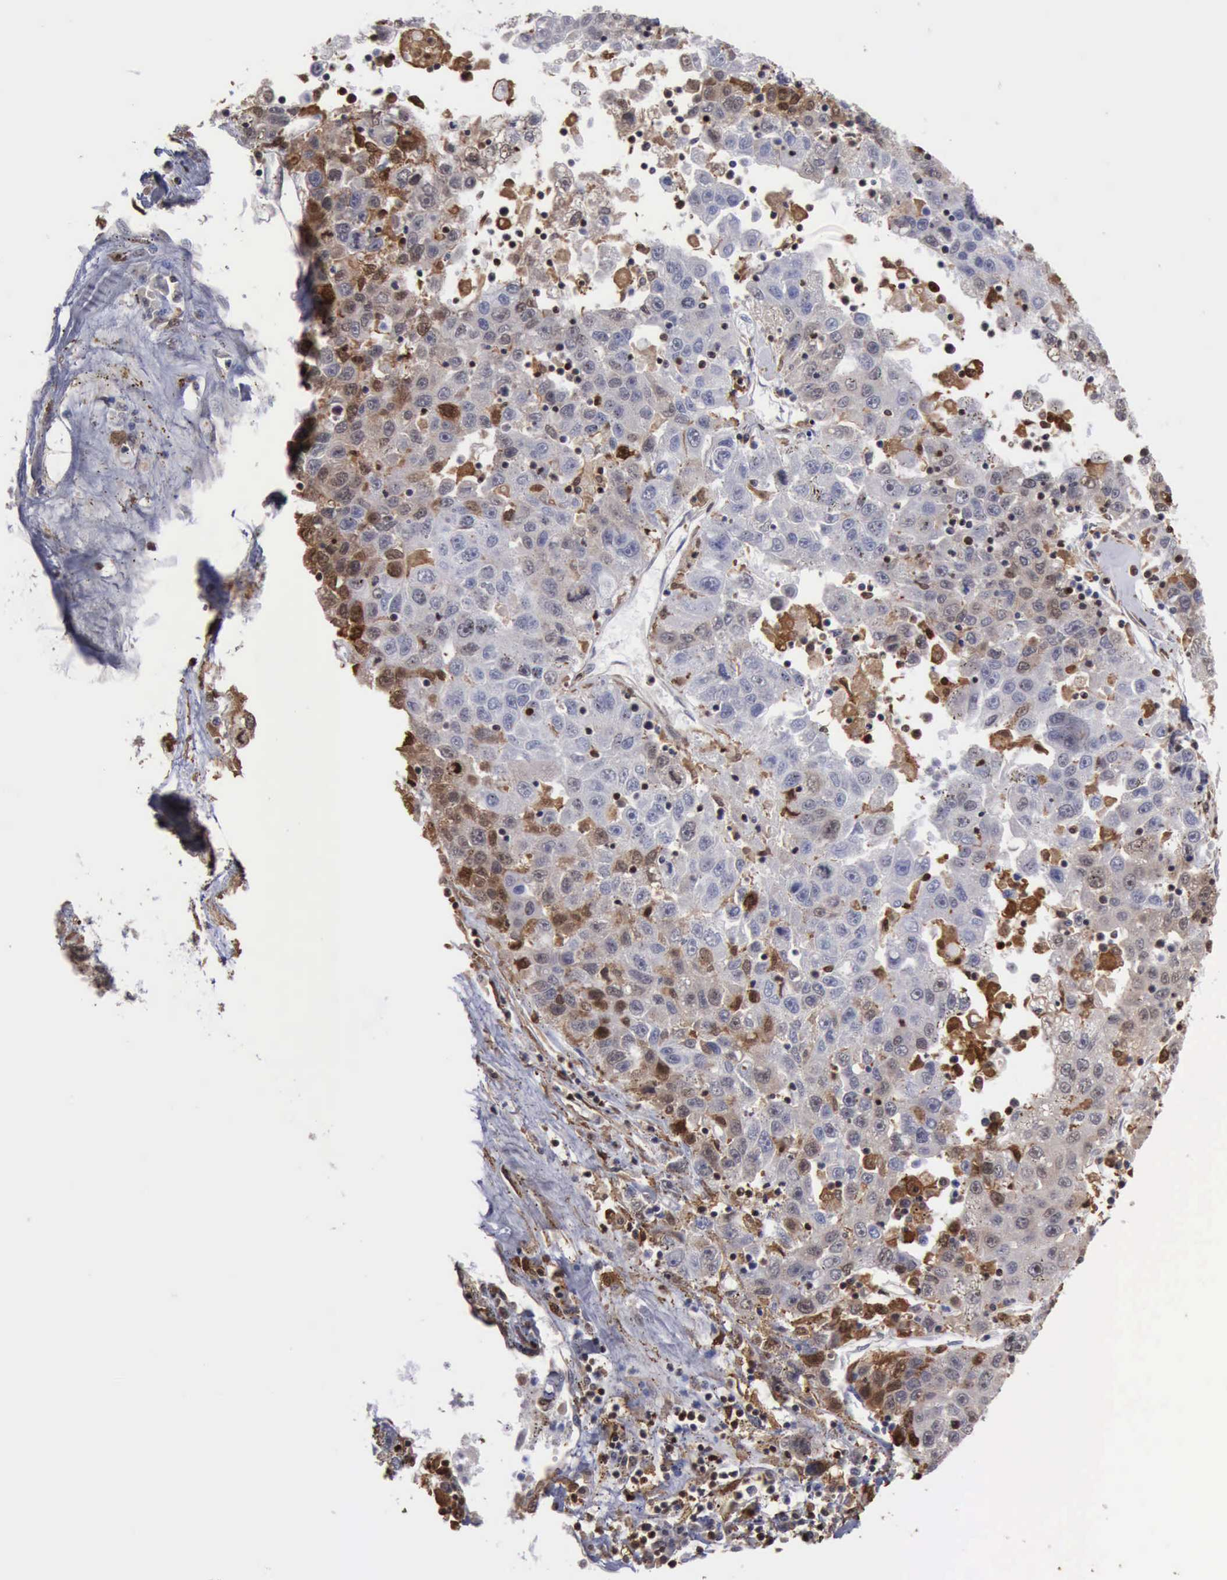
{"staining": {"intensity": "moderate", "quantity": "<25%", "location": "cytoplasmic/membranous,nuclear"}, "tissue": "liver cancer", "cell_type": "Tumor cells", "image_type": "cancer", "snomed": [{"axis": "morphology", "description": "Carcinoma, Hepatocellular, NOS"}, {"axis": "topography", "description": "Liver"}], "caption": "Protein staining reveals moderate cytoplasmic/membranous and nuclear expression in approximately <25% of tumor cells in hepatocellular carcinoma (liver).", "gene": "STAT1", "patient": {"sex": "male", "age": 49}}